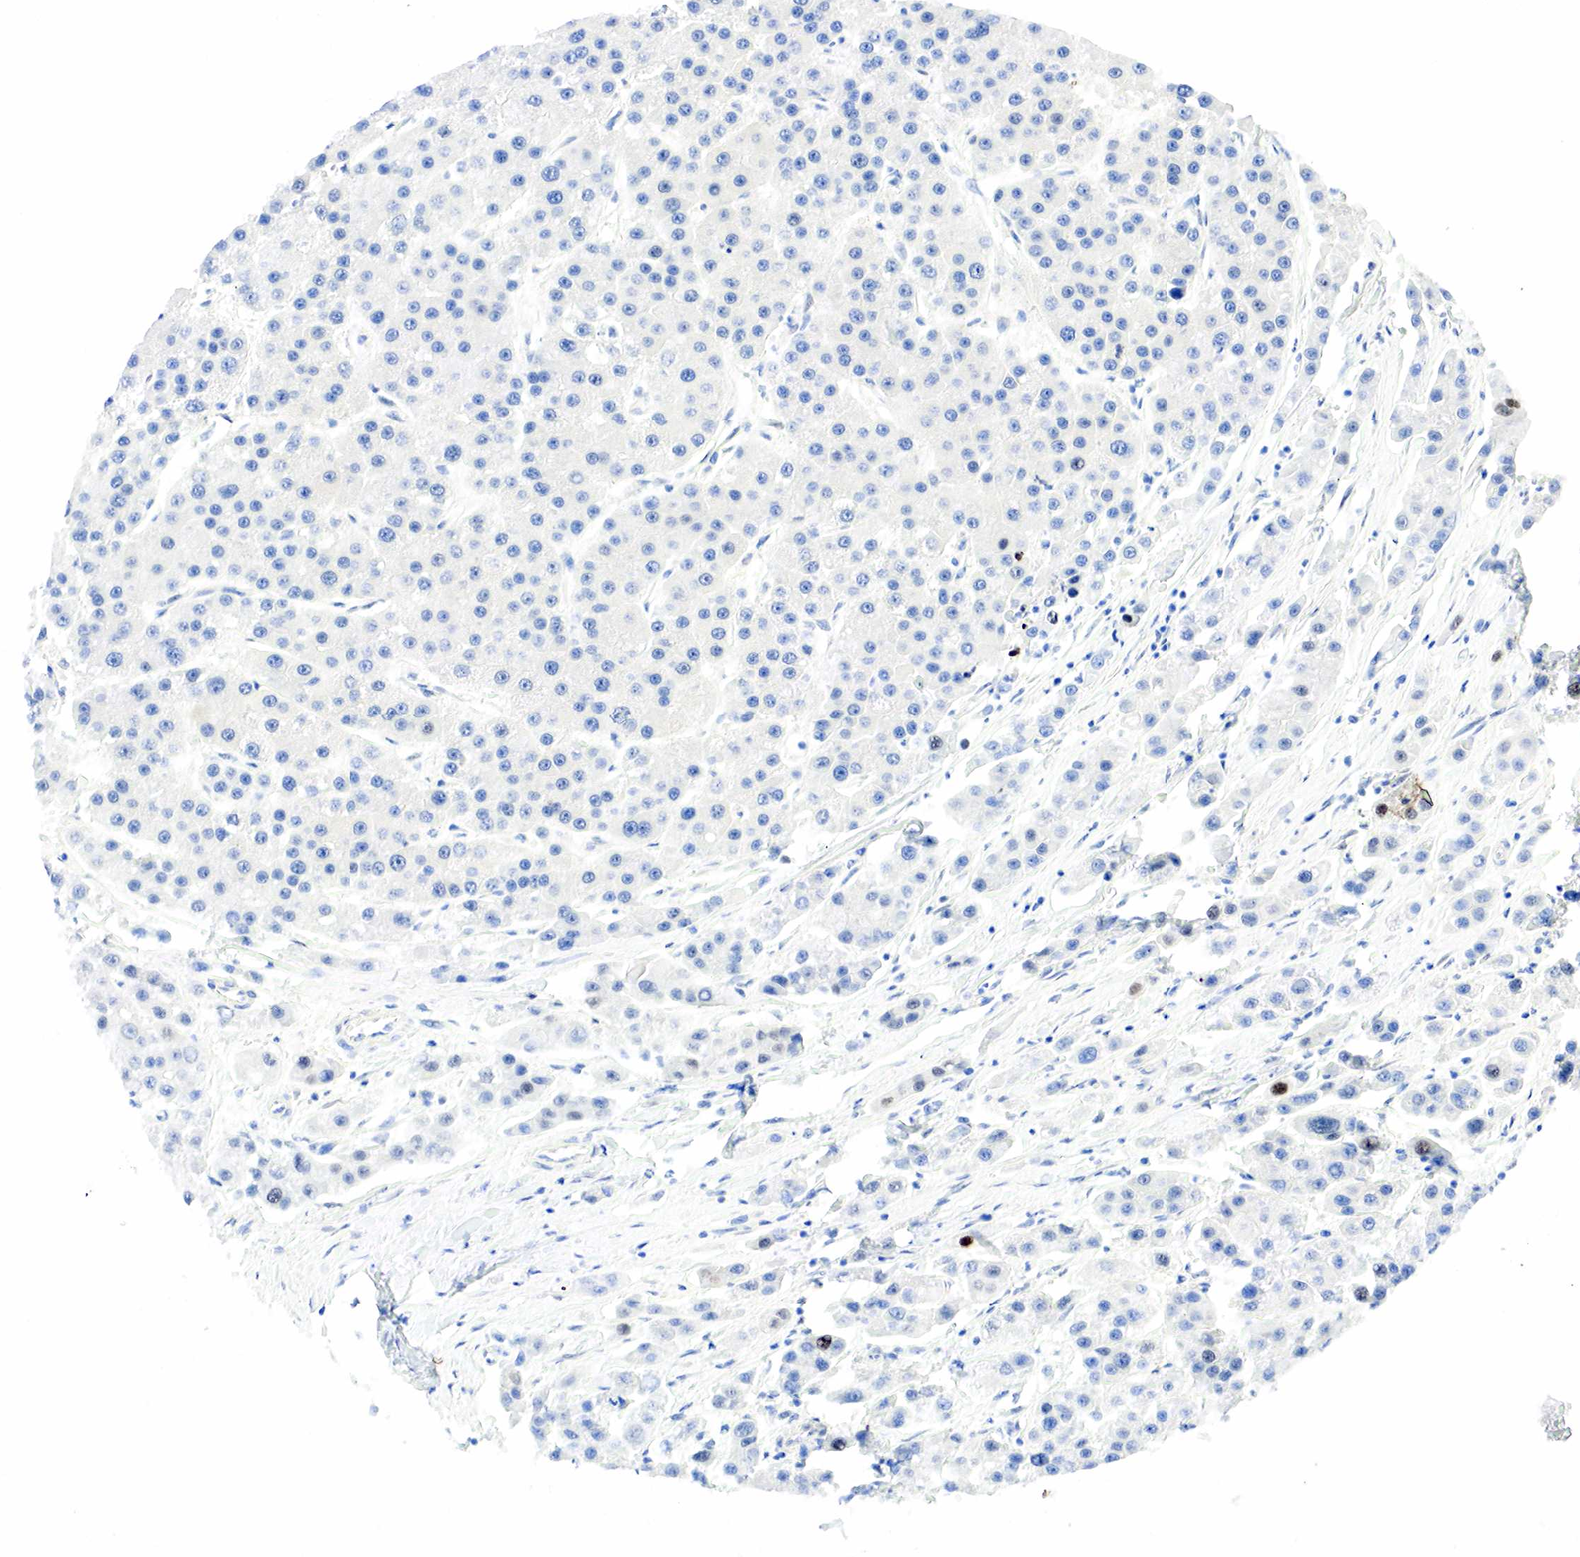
{"staining": {"intensity": "negative", "quantity": "none", "location": "none"}, "tissue": "liver cancer", "cell_type": "Tumor cells", "image_type": "cancer", "snomed": [{"axis": "morphology", "description": "Carcinoma, Hepatocellular, NOS"}, {"axis": "topography", "description": "Liver"}], "caption": "A high-resolution histopathology image shows IHC staining of liver cancer (hepatocellular carcinoma), which shows no significant staining in tumor cells. Brightfield microscopy of immunohistochemistry stained with DAB (3,3'-diaminobenzidine) (brown) and hematoxylin (blue), captured at high magnification.", "gene": "PGR", "patient": {"sex": "female", "age": 85}}